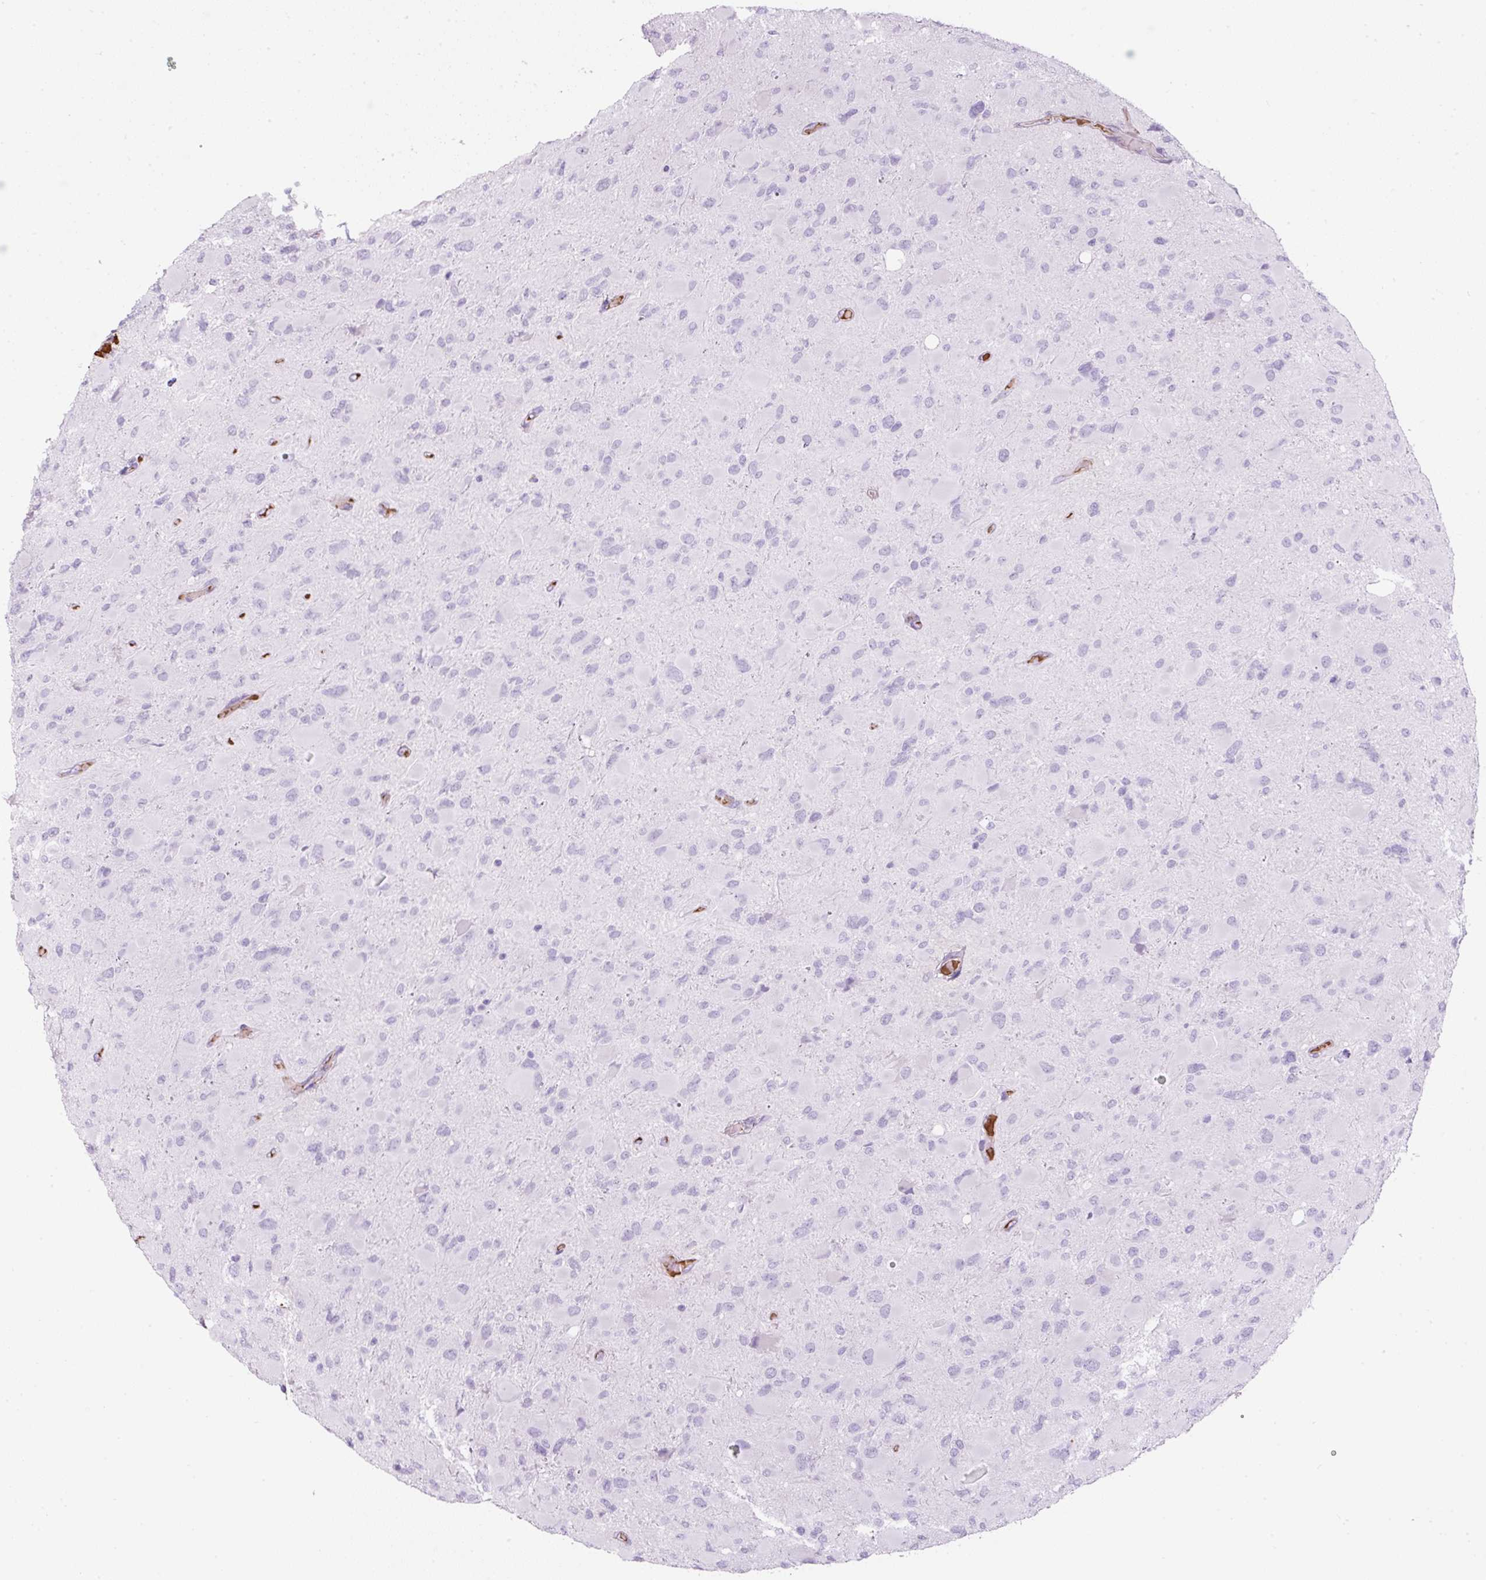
{"staining": {"intensity": "negative", "quantity": "none", "location": "none"}, "tissue": "glioma", "cell_type": "Tumor cells", "image_type": "cancer", "snomed": [{"axis": "morphology", "description": "Glioma, malignant, High grade"}, {"axis": "topography", "description": "Cerebral cortex"}], "caption": "Tumor cells show no significant expression in glioma. (Immunohistochemistry, brightfield microscopy, high magnification).", "gene": "APOA1", "patient": {"sex": "female", "age": 36}}